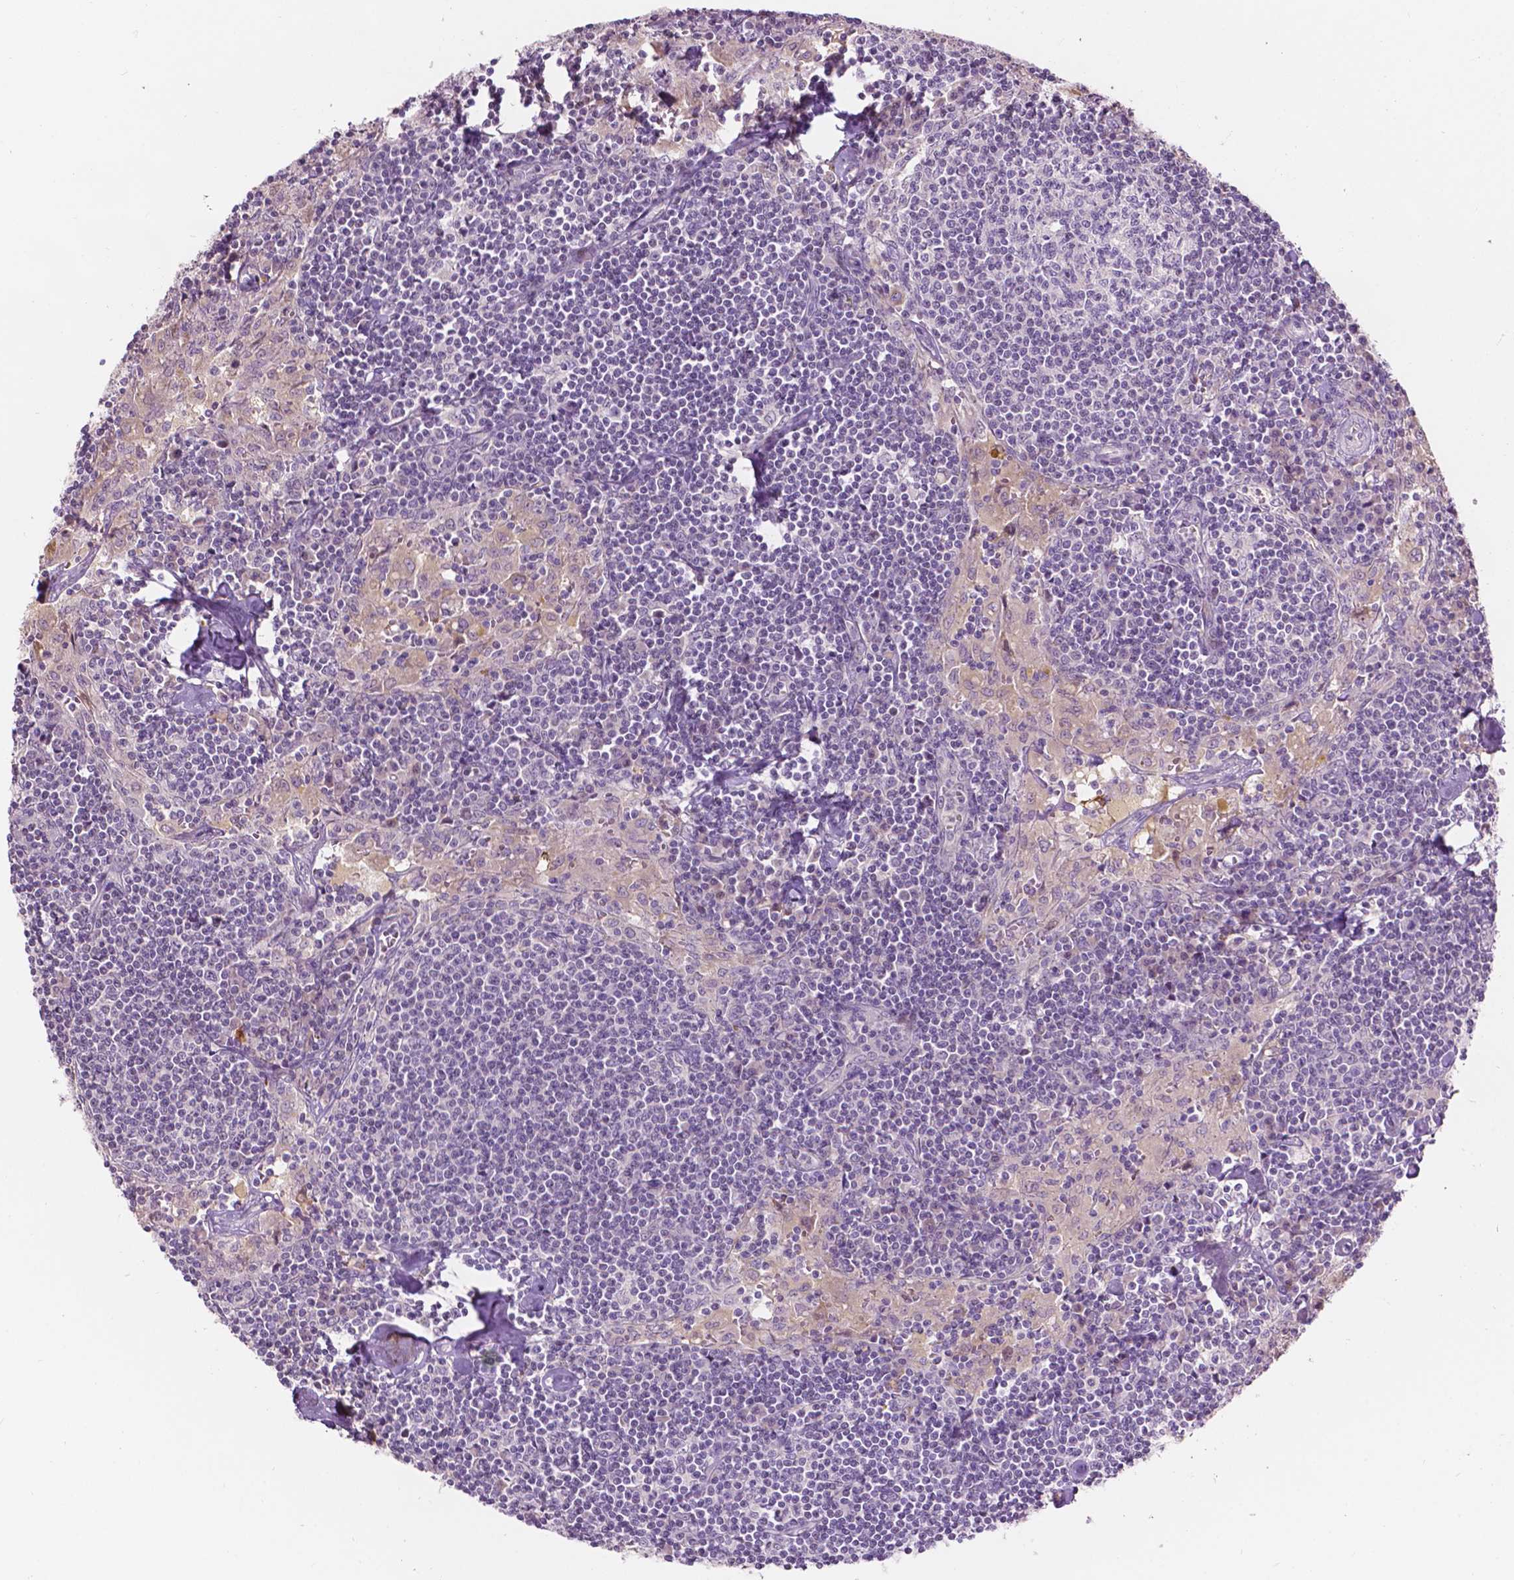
{"staining": {"intensity": "negative", "quantity": "none", "location": "none"}, "tissue": "lymph node", "cell_type": "Germinal center cells", "image_type": "normal", "snomed": [{"axis": "morphology", "description": "Normal tissue, NOS"}, {"axis": "topography", "description": "Lymph node"}], "caption": "Lymph node stained for a protein using IHC demonstrates no expression germinal center cells.", "gene": "TM6SF2", "patient": {"sex": "male", "age": 55}}